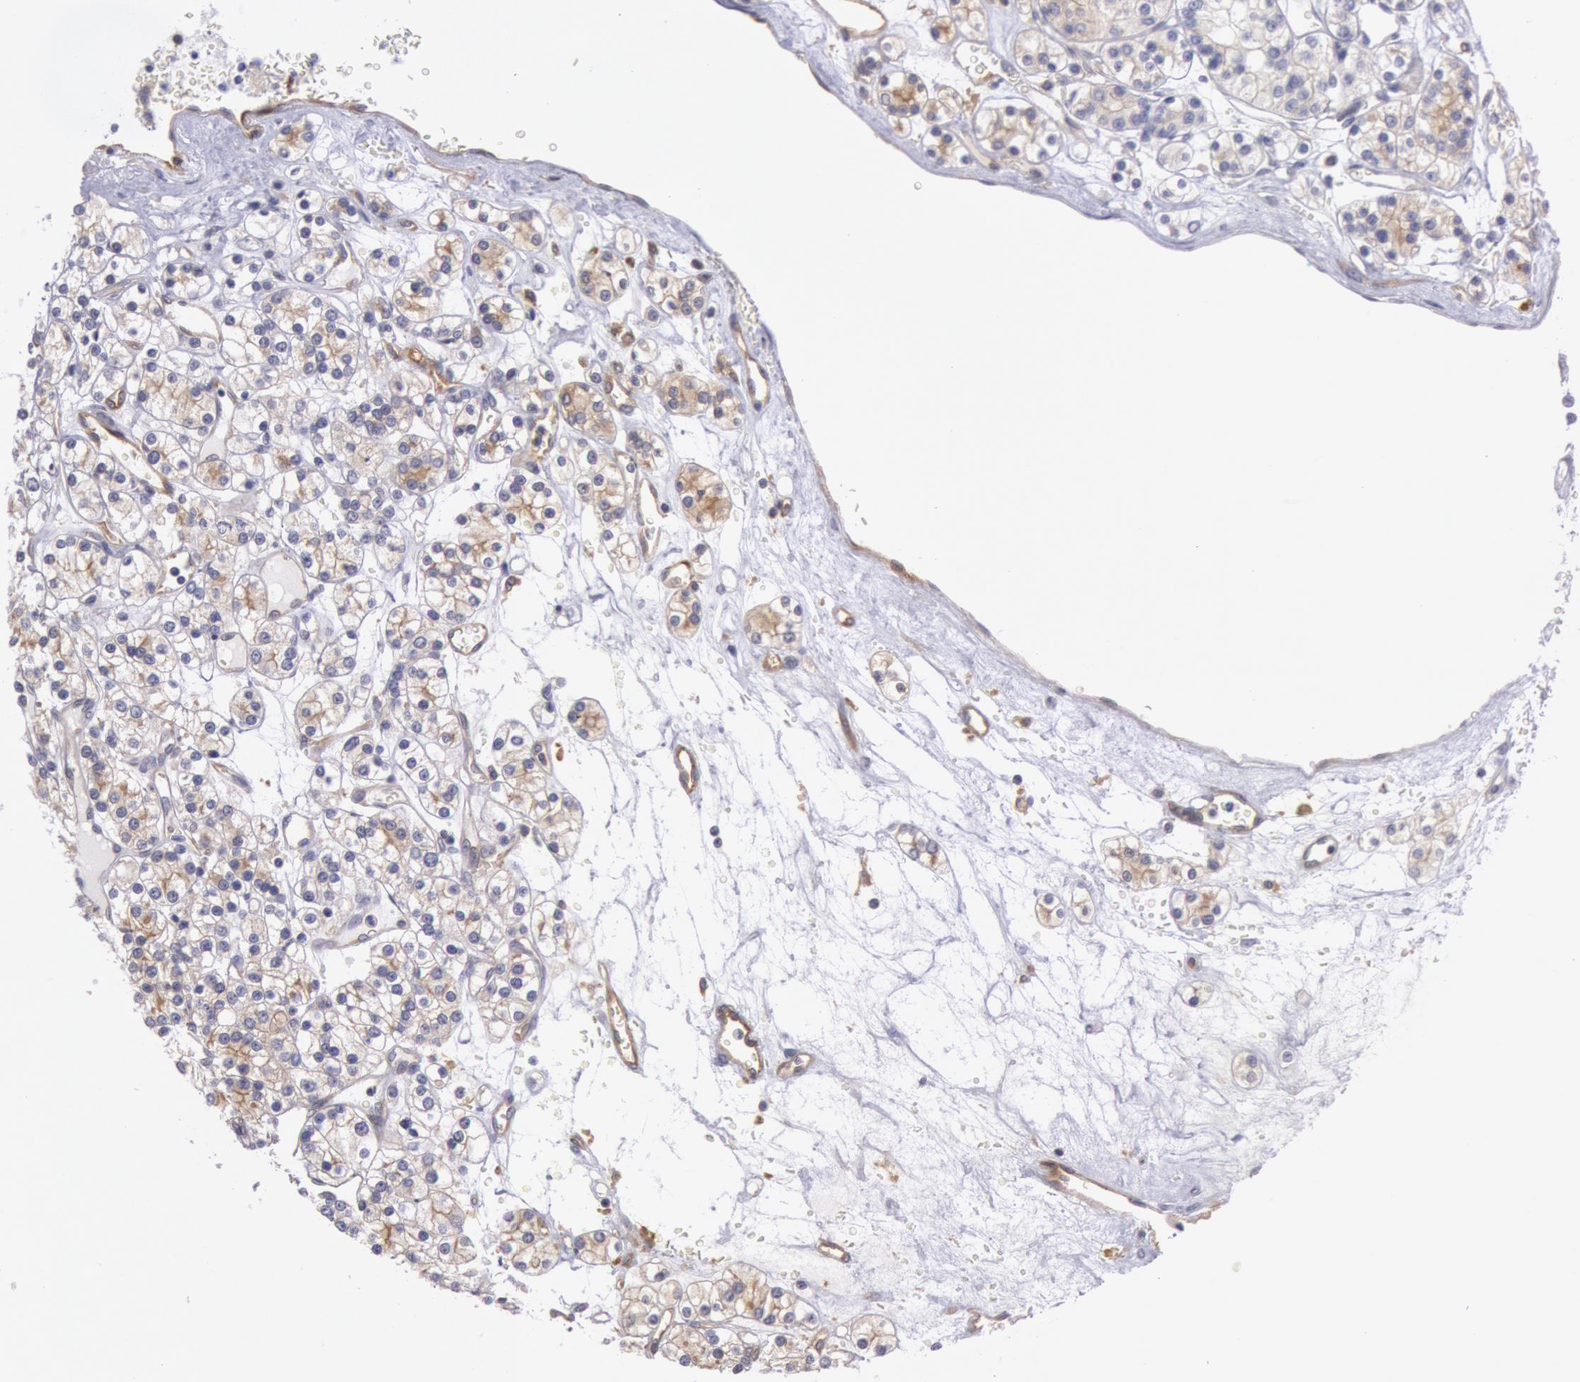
{"staining": {"intensity": "weak", "quantity": "25%-75%", "location": "cytoplasmic/membranous"}, "tissue": "renal cancer", "cell_type": "Tumor cells", "image_type": "cancer", "snomed": [{"axis": "morphology", "description": "Adenocarcinoma, NOS"}, {"axis": "topography", "description": "Kidney"}], "caption": "Immunohistochemistry micrograph of renal cancer stained for a protein (brown), which reveals low levels of weak cytoplasmic/membranous staining in approximately 25%-75% of tumor cells.", "gene": "MYO5A", "patient": {"sex": "female", "age": 62}}